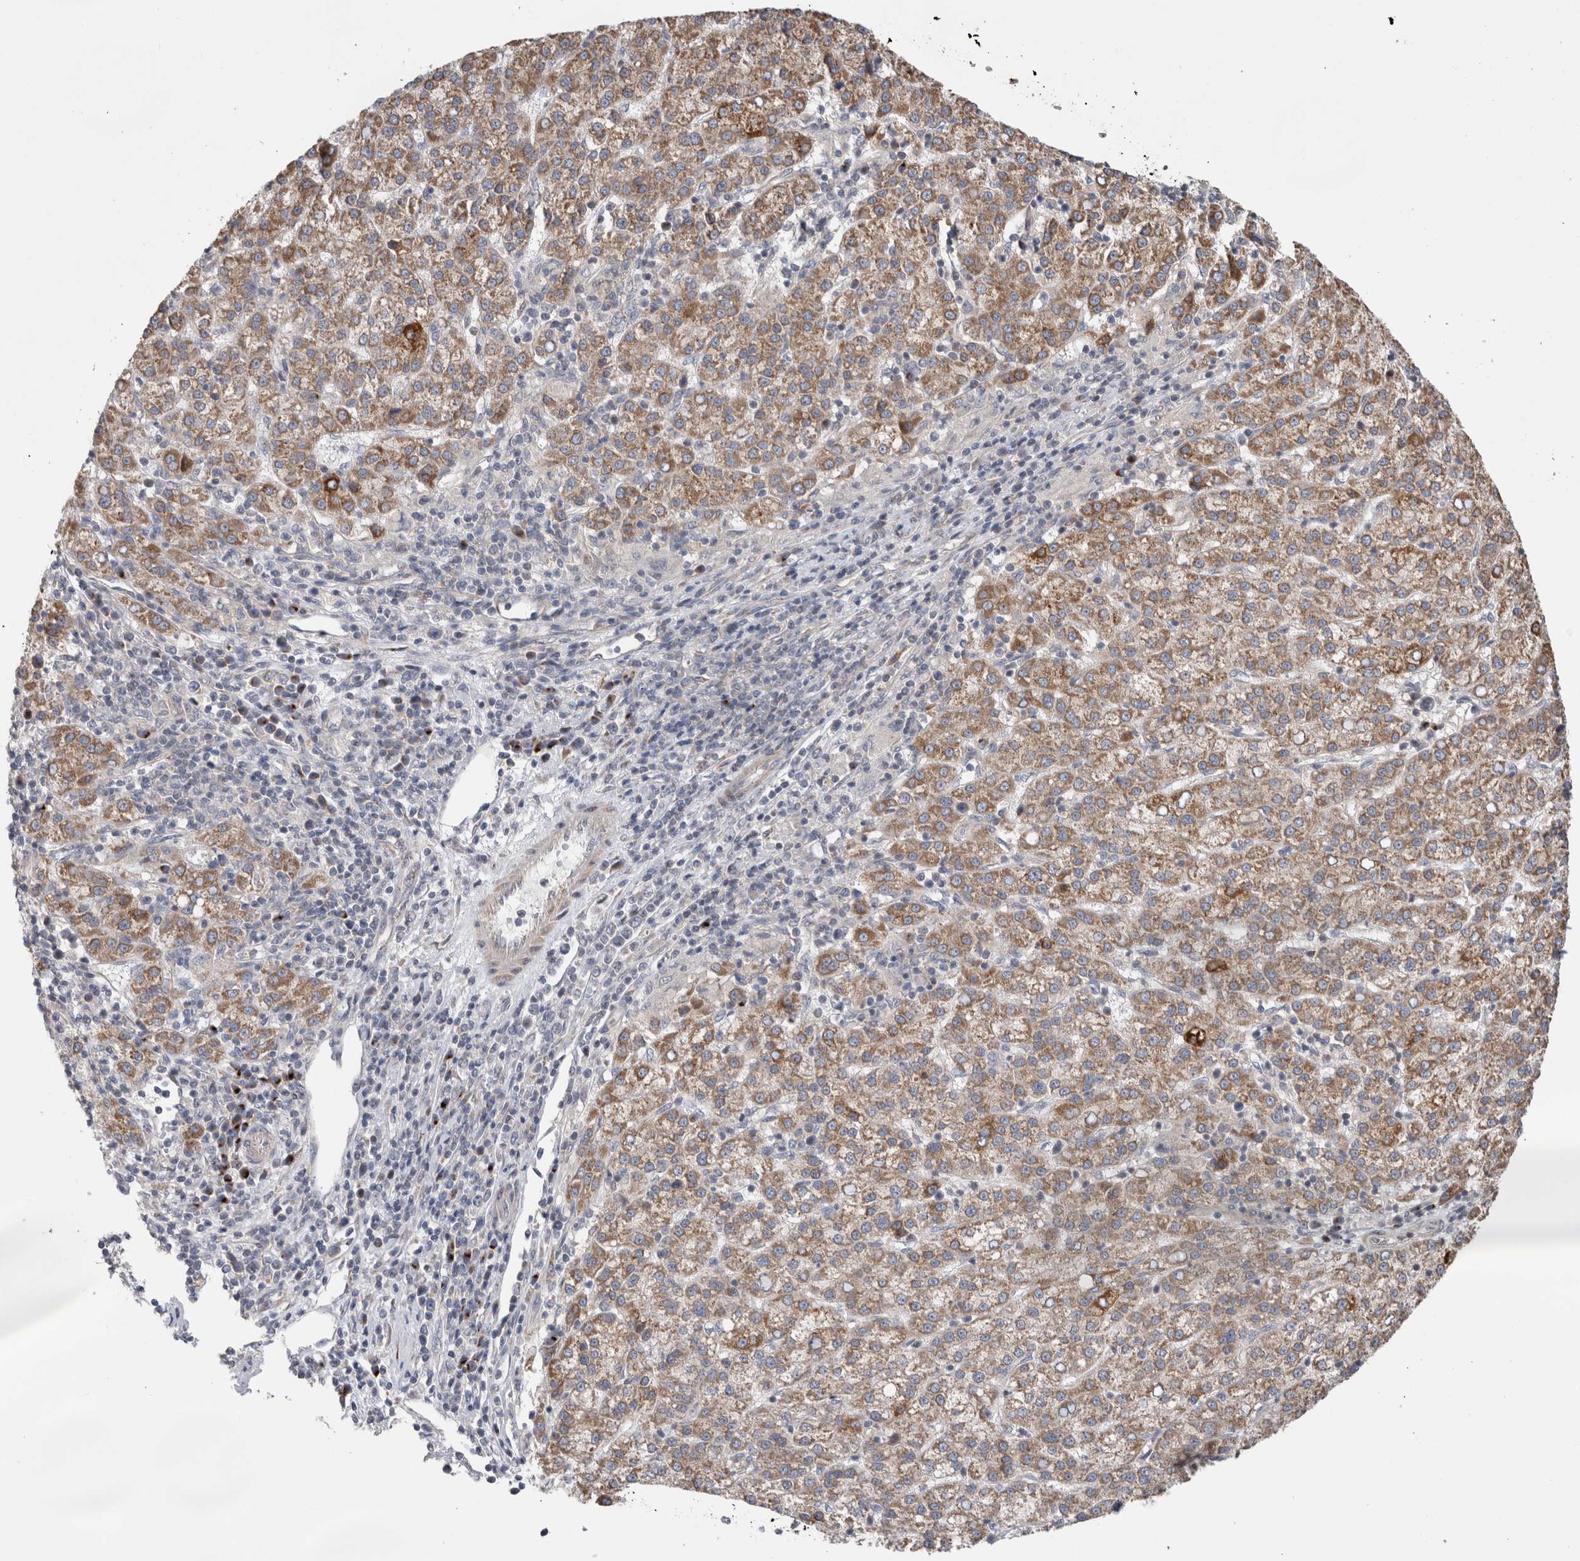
{"staining": {"intensity": "moderate", "quantity": ">75%", "location": "cytoplasmic/membranous"}, "tissue": "liver cancer", "cell_type": "Tumor cells", "image_type": "cancer", "snomed": [{"axis": "morphology", "description": "Carcinoma, Hepatocellular, NOS"}, {"axis": "topography", "description": "Liver"}], "caption": "Protein staining reveals moderate cytoplasmic/membranous positivity in approximately >75% of tumor cells in hepatocellular carcinoma (liver).", "gene": "TRIM5", "patient": {"sex": "female", "age": 58}}